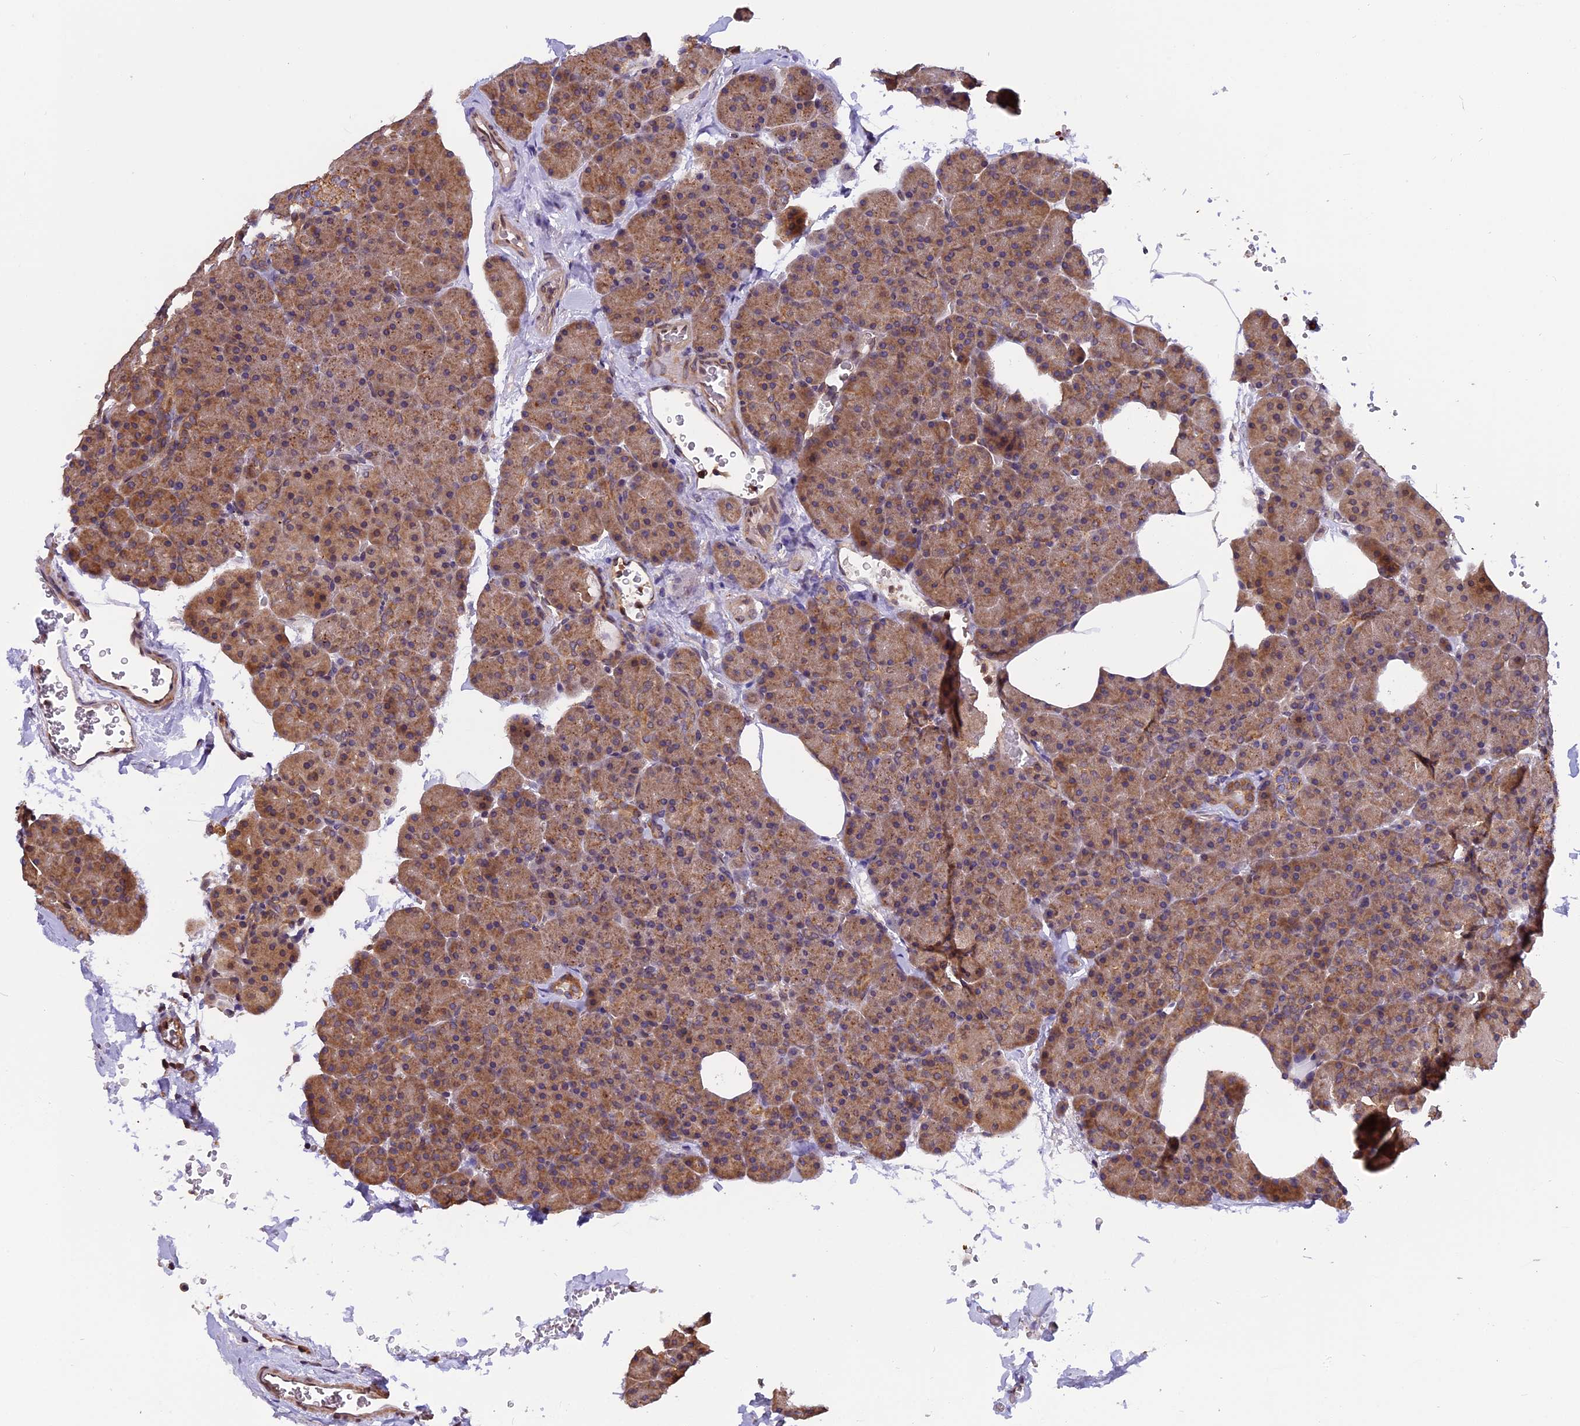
{"staining": {"intensity": "moderate", "quantity": ">75%", "location": "cytoplasmic/membranous"}, "tissue": "pancreas", "cell_type": "Exocrine glandular cells", "image_type": "normal", "snomed": [{"axis": "morphology", "description": "Normal tissue, NOS"}, {"axis": "topography", "description": "Pancreas"}], "caption": "Protein staining of normal pancreas exhibits moderate cytoplasmic/membranous expression in approximately >75% of exocrine glandular cells.", "gene": "CHMP2A", "patient": {"sex": "female", "age": 35}}